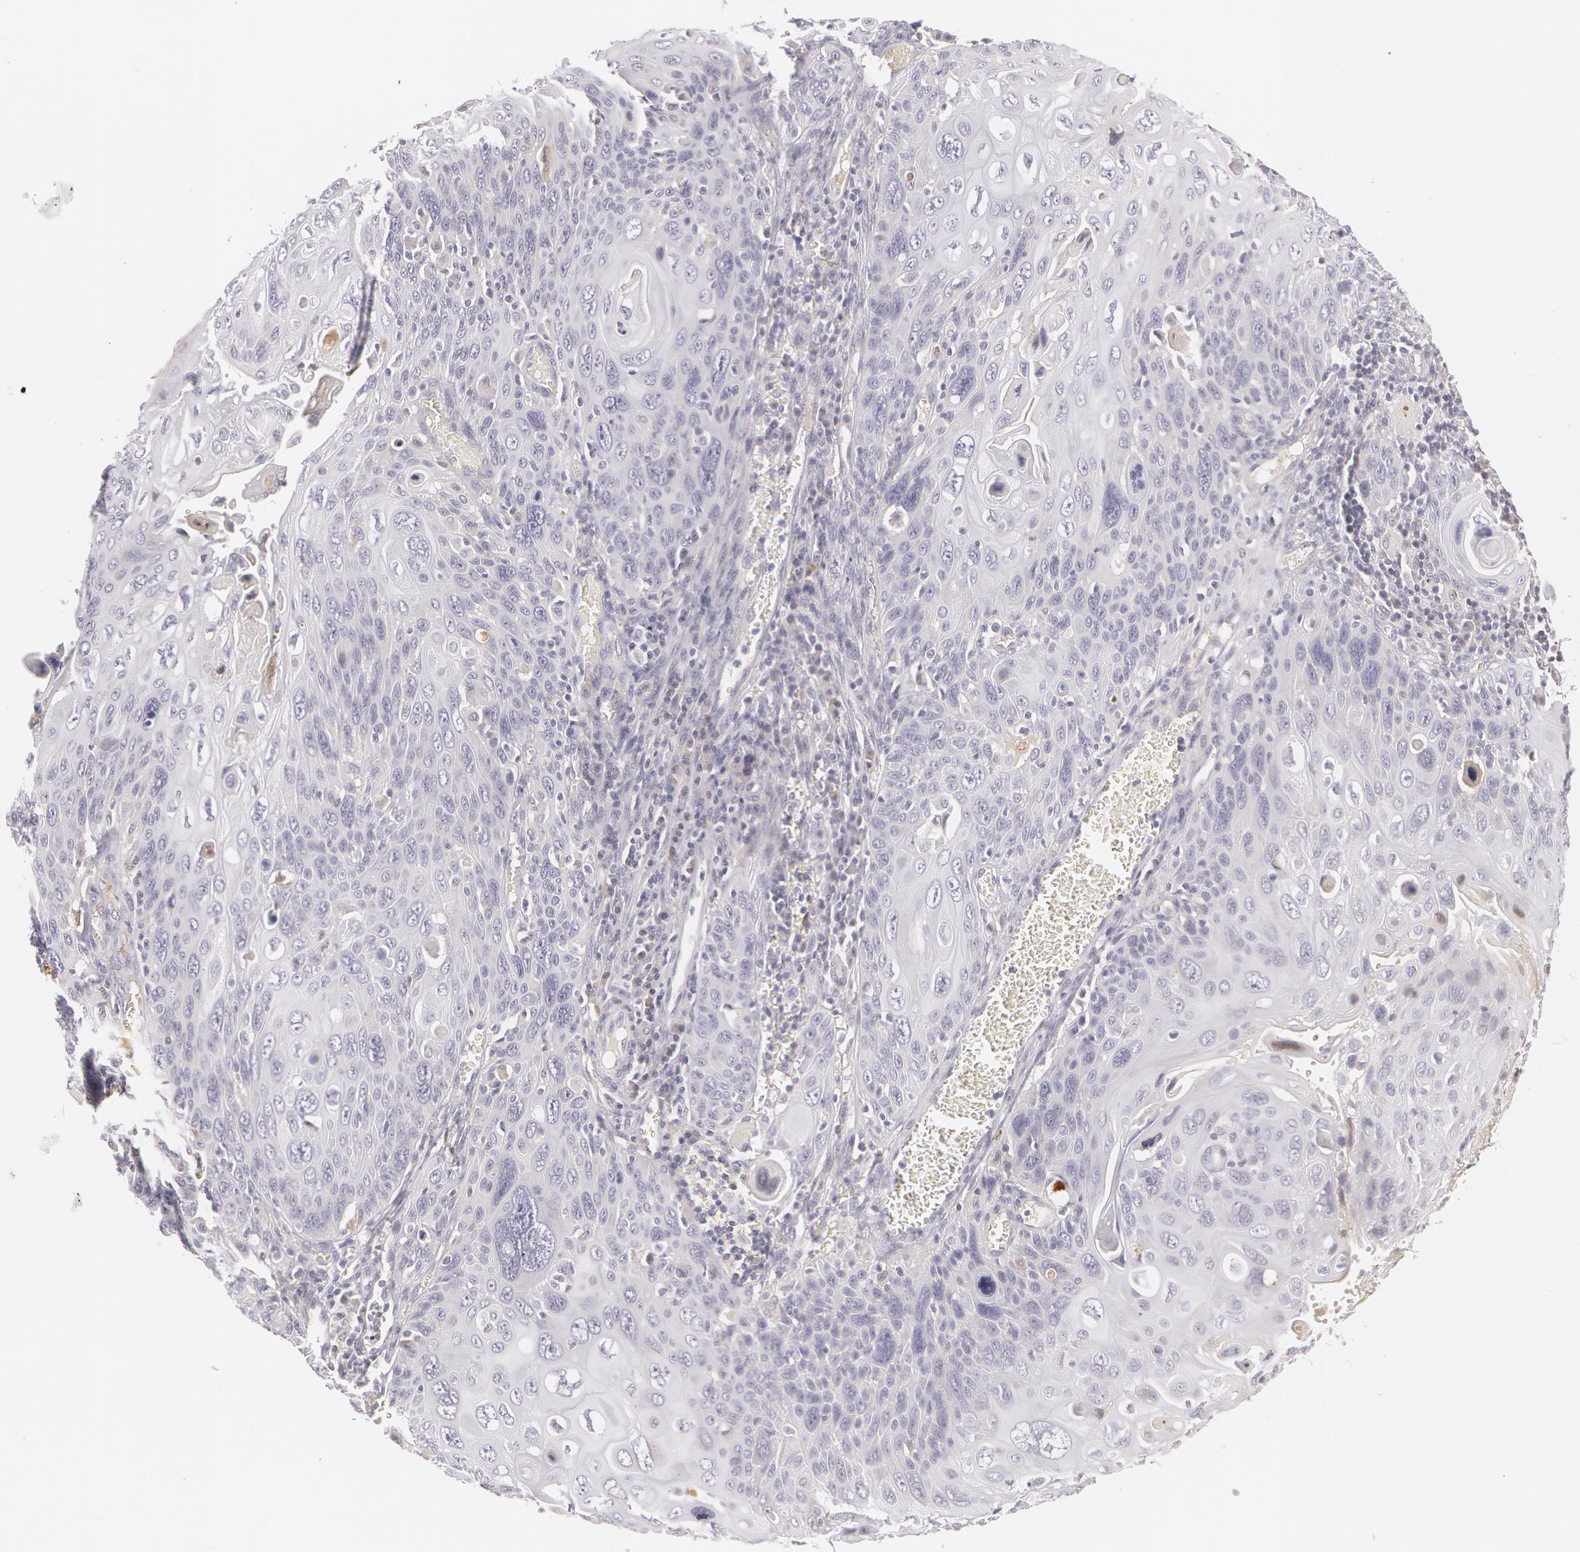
{"staining": {"intensity": "negative", "quantity": "none", "location": "none"}, "tissue": "cervical cancer", "cell_type": "Tumor cells", "image_type": "cancer", "snomed": [{"axis": "morphology", "description": "Squamous cell carcinoma, NOS"}, {"axis": "topography", "description": "Cervix"}], "caption": "Human cervical cancer (squamous cell carcinoma) stained for a protein using immunohistochemistry reveals no expression in tumor cells.", "gene": "LBP", "patient": {"sex": "female", "age": 54}}